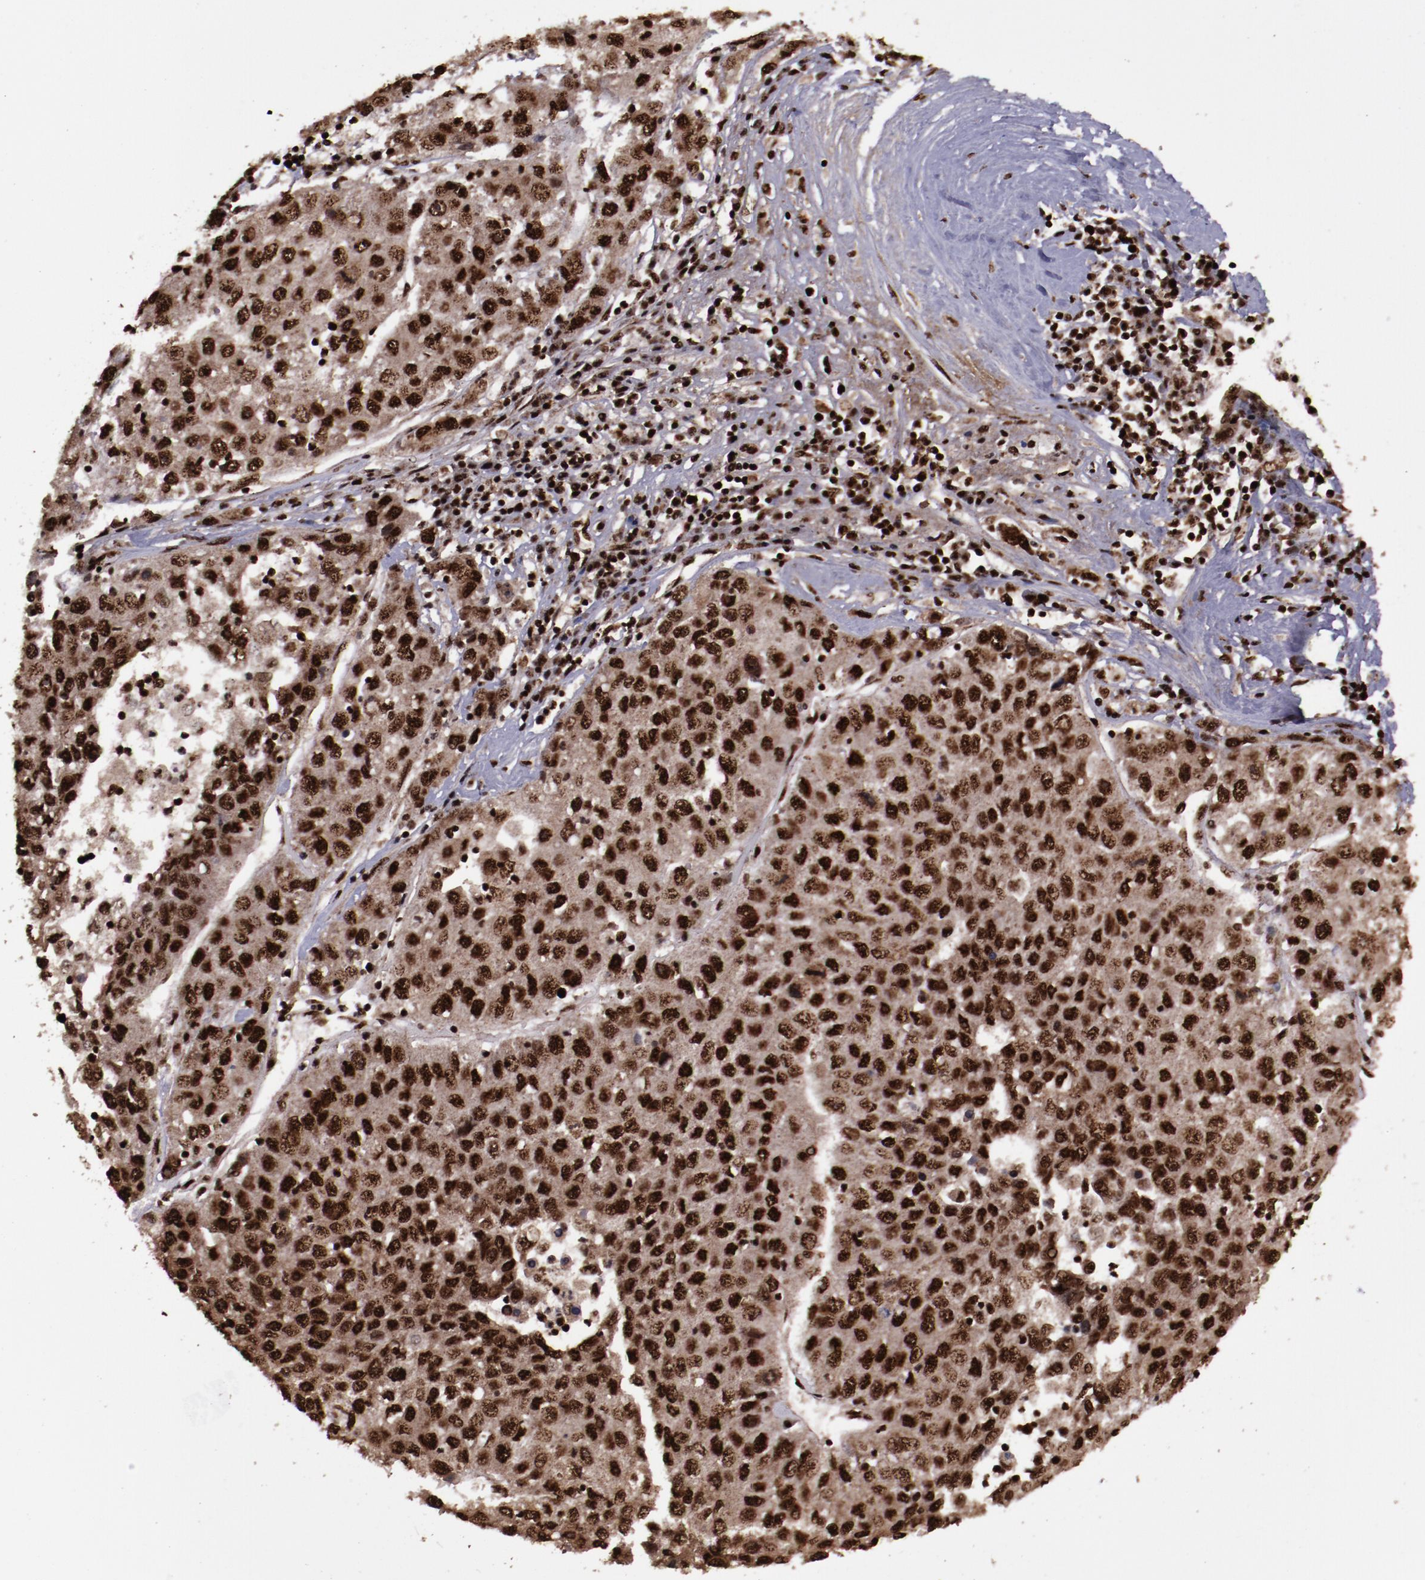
{"staining": {"intensity": "strong", "quantity": ">75%", "location": "cytoplasmic/membranous,nuclear"}, "tissue": "liver cancer", "cell_type": "Tumor cells", "image_type": "cancer", "snomed": [{"axis": "morphology", "description": "Carcinoma, Hepatocellular, NOS"}, {"axis": "topography", "description": "Liver"}], "caption": "Immunohistochemical staining of liver cancer reveals high levels of strong cytoplasmic/membranous and nuclear protein staining in approximately >75% of tumor cells.", "gene": "SNW1", "patient": {"sex": "male", "age": 49}}